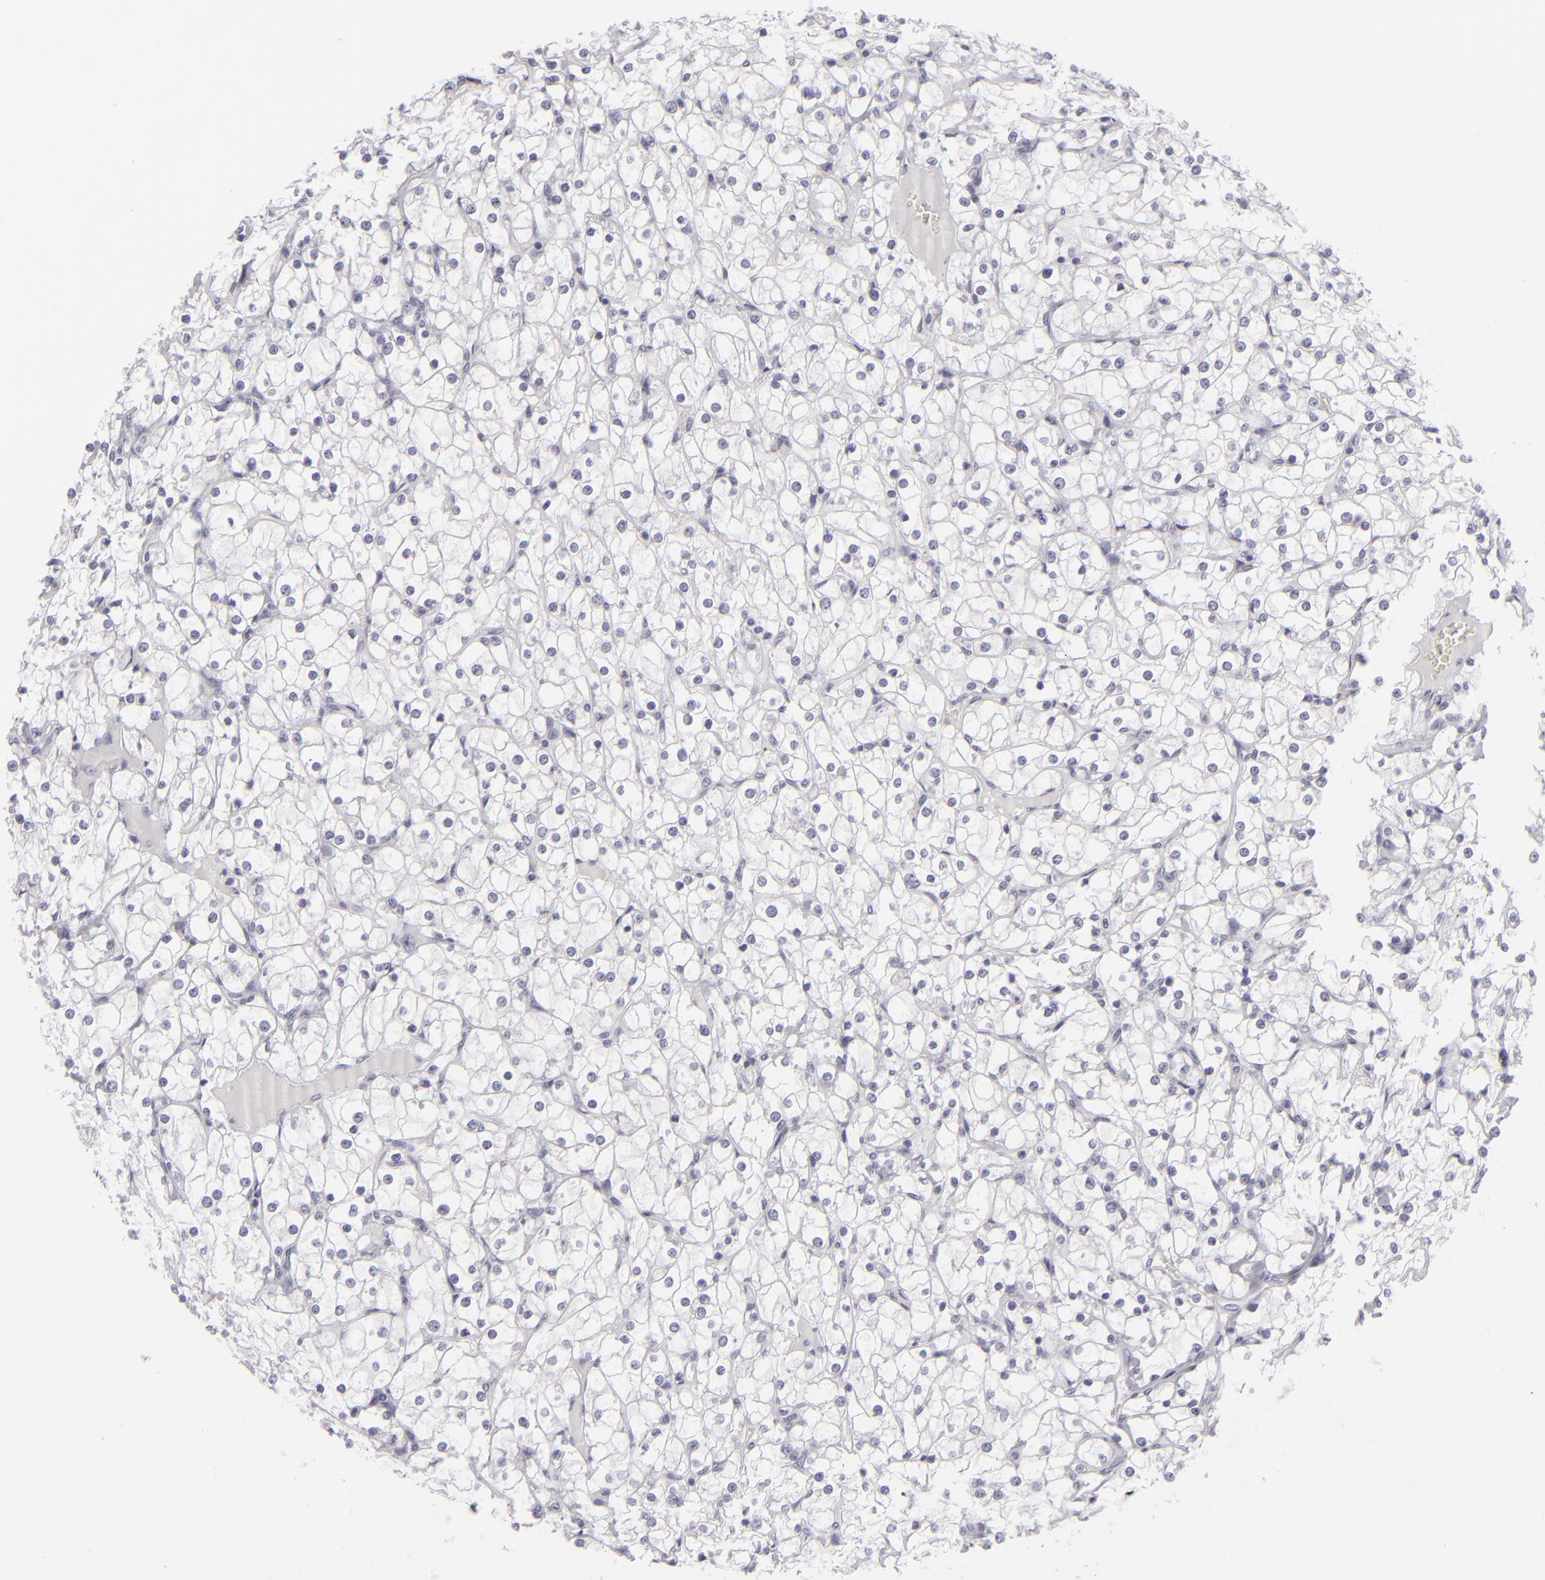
{"staining": {"intensity": "negative", "quantity": "none", "location": "none"}, "tissue": "renal cancer", "cell_type": "Tumor cells", "image_type": "cancer", "snomed": [{"axis": "morphology", "description": "Adenocarcinoma, NOS"}, {"axis": "topography", "description": "Kidney"}], "caption": "An immunohistochemistry (IHC) histopathology image of renal adenocarcinoma is shown. There is no staining in tumor cells of renal adenocarcinoma.", "gene": "KRT1", "patient": {"sex": "female", "age": 73}}